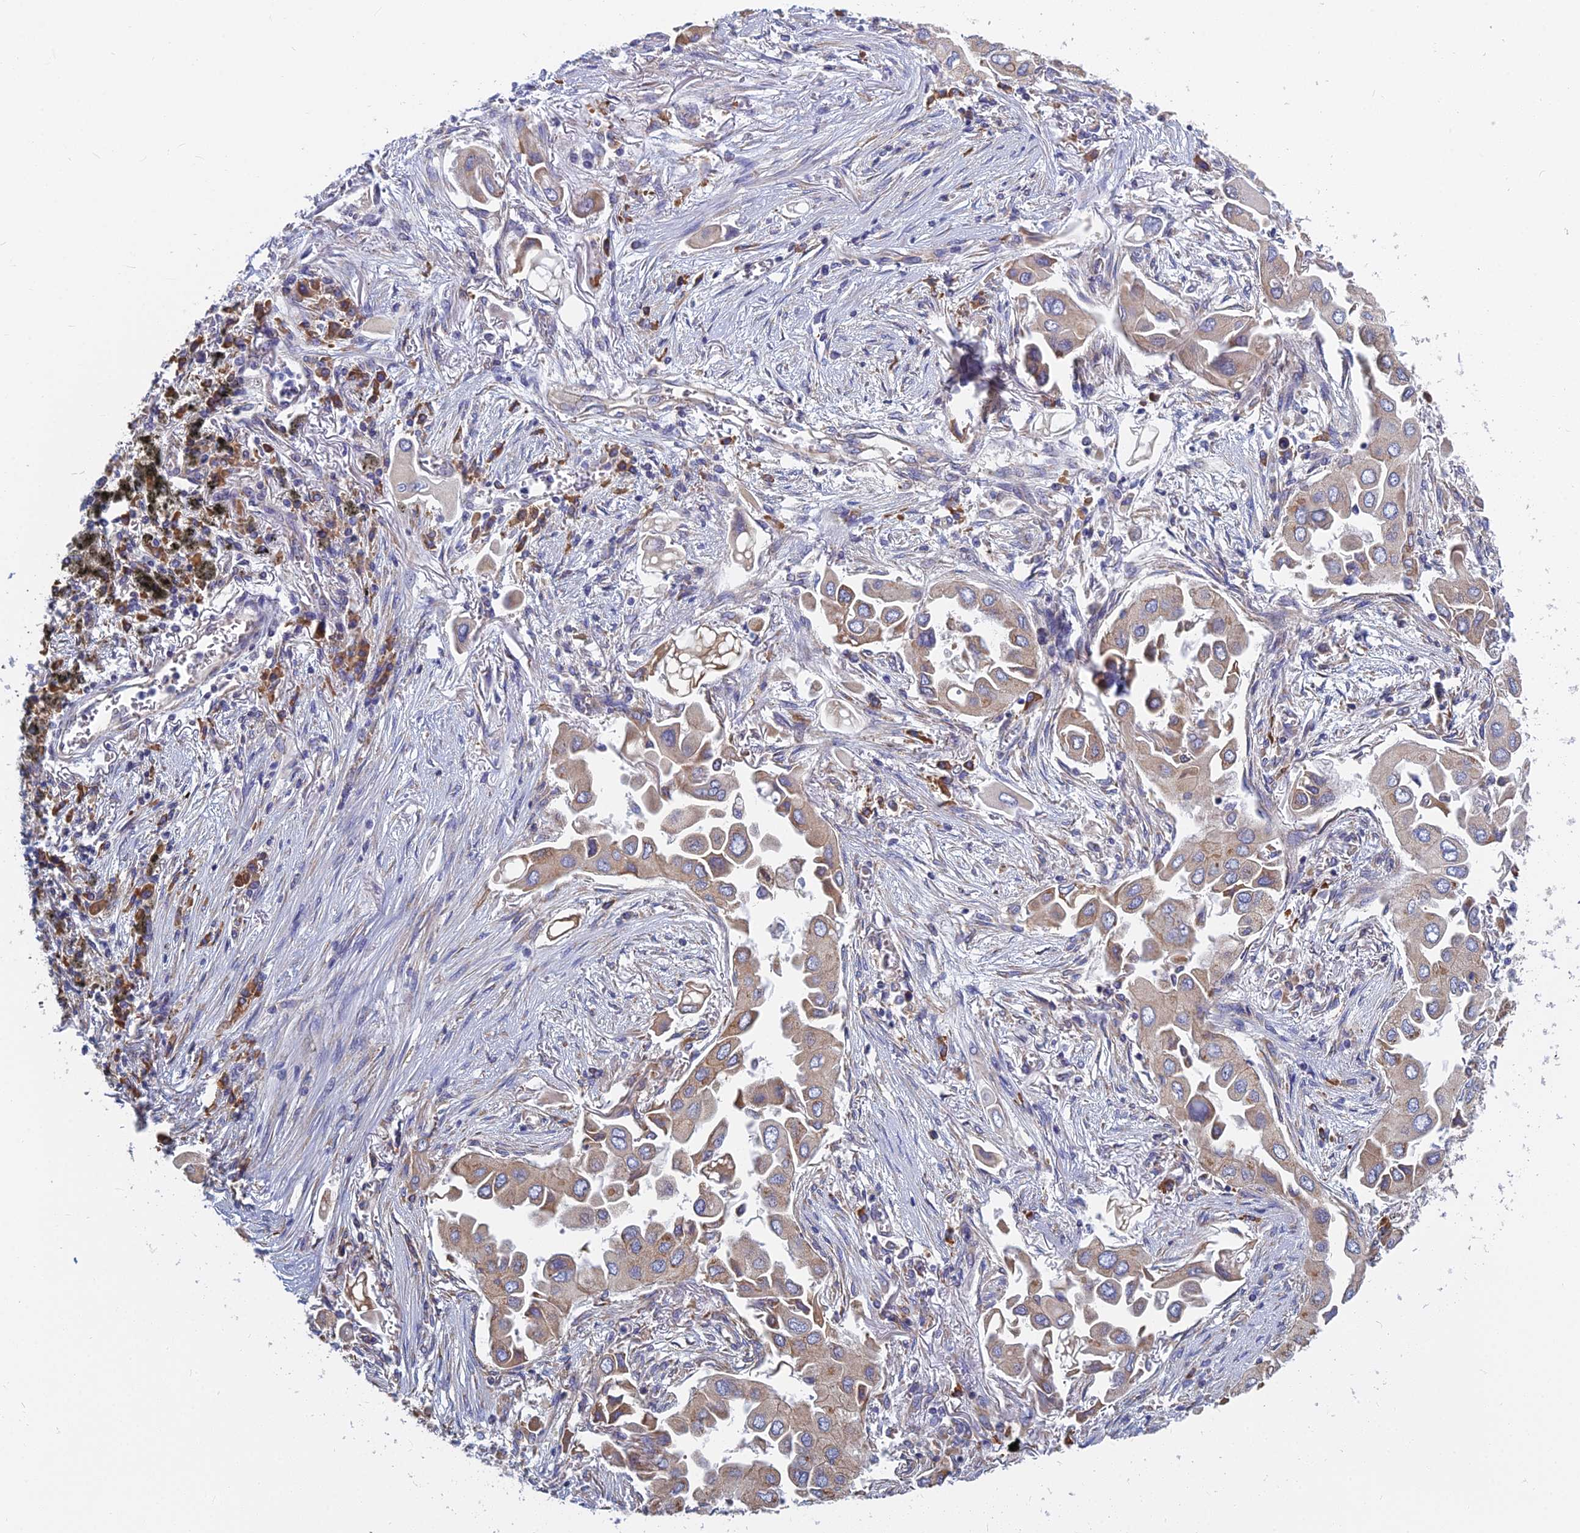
{"staining": {"intensity": "moderate", "quantity": "25%-75%", "location": "cytoplasmic/membranous"}, "tissue": "lung cancer", "cell_type": "Tumor cells", "image_type": "cancer", "snomed": [{"axis": "morphology", "description": "Adenocarcinoma, NOS"}, {"axis": "topography", "description": "Lung"}], "caption": "Brown immunohistochemical staining in human lung adenocarcinoma exhibits moderate cytoplasmic/membranous staining in about 25%-75% of tumor cells. Ihc stains the protein in brown and the nuclei are stained blue.", "gene": "KIAA1143", "patient": {"sex": "female", "age": 76}}